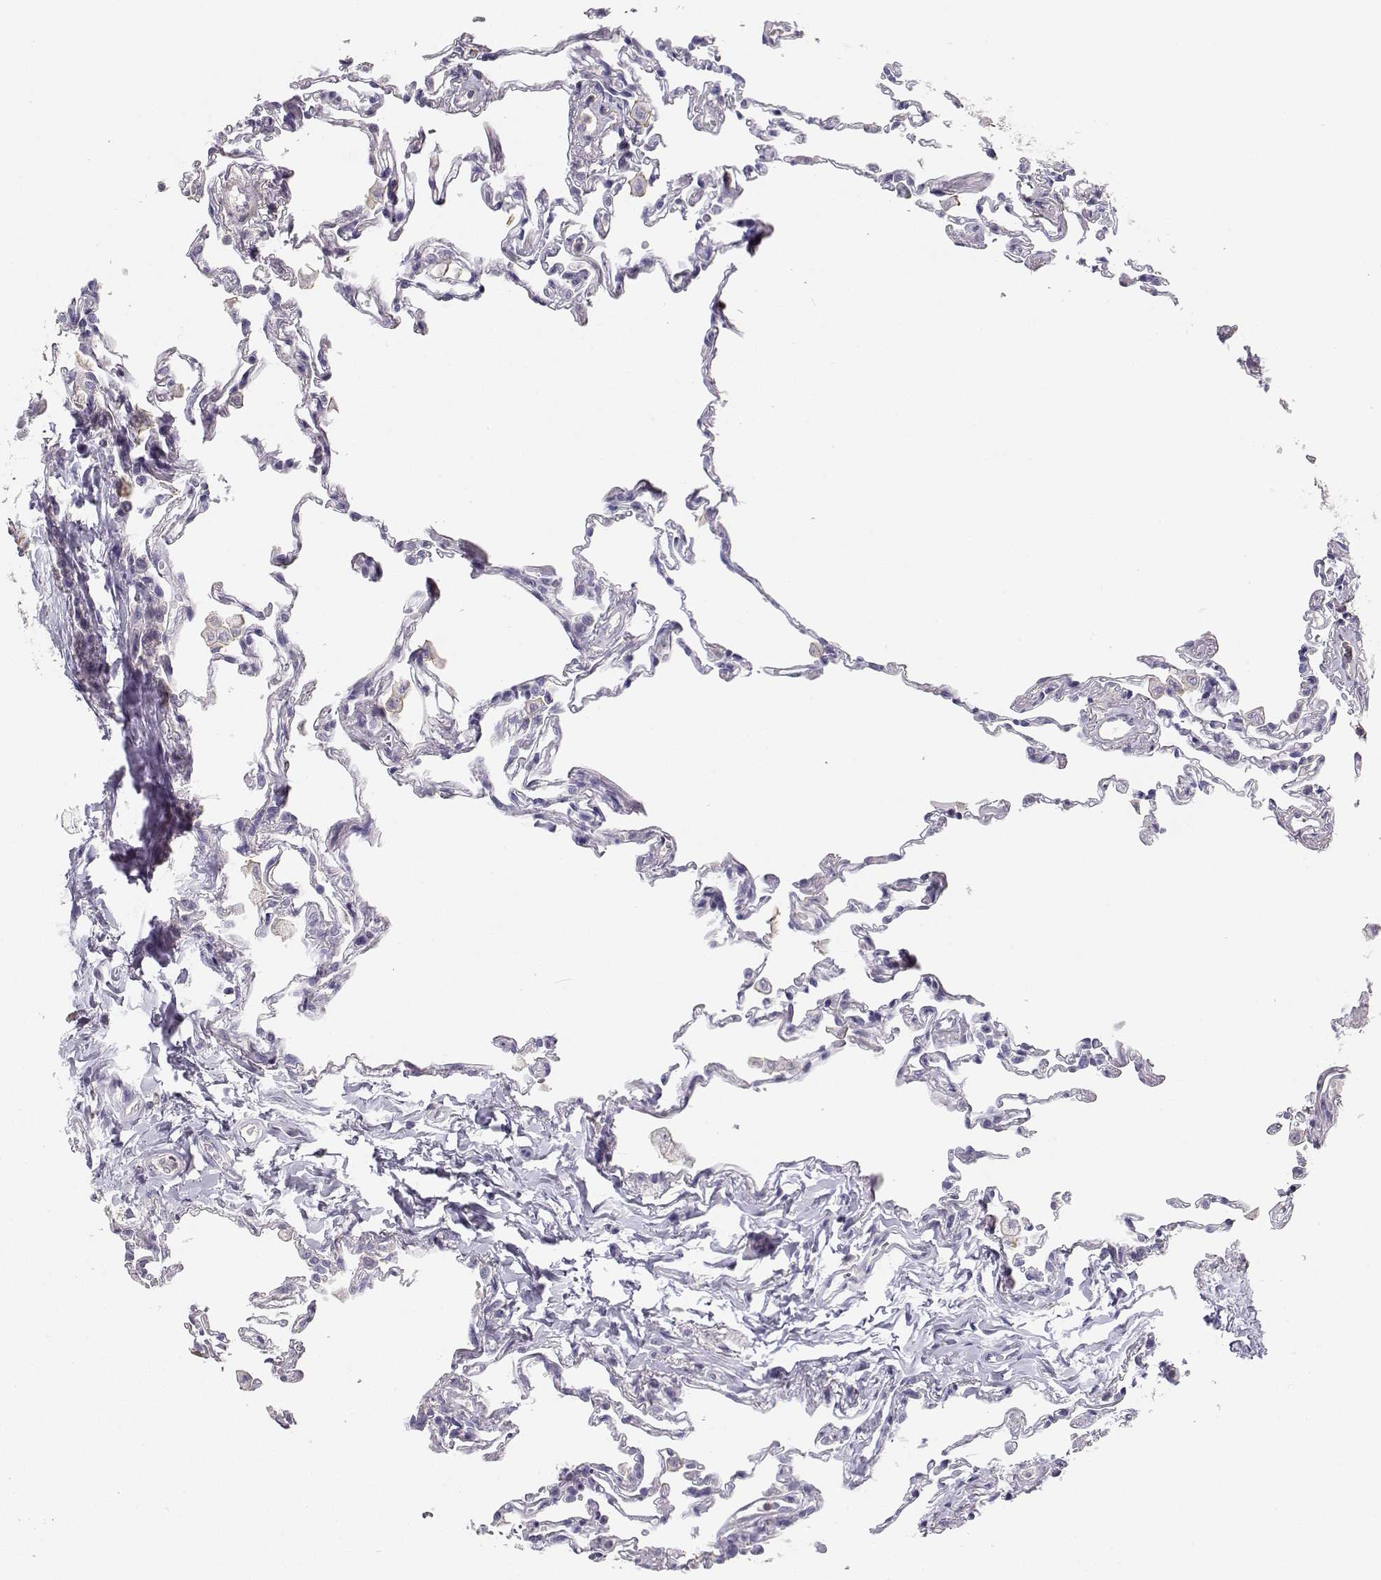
{"staining": {"intensity": "negative", "quantity": "none", "location": "none"}, "tissue": "lung", "cell_type": "Alveolar cells", "image_type": "normal", "snomed": [{"axis": "morphology", "description": "Normal tissue, NOS"}, {"axis": "topography", "description": "Lung"}], "caption": "This is an immunohistochemistry (IHC) micrograph of normal human lung. There is no staining in alveolar cells.", "gene": "DAPL1", "patient": {"sex": "female", "age": 57}}